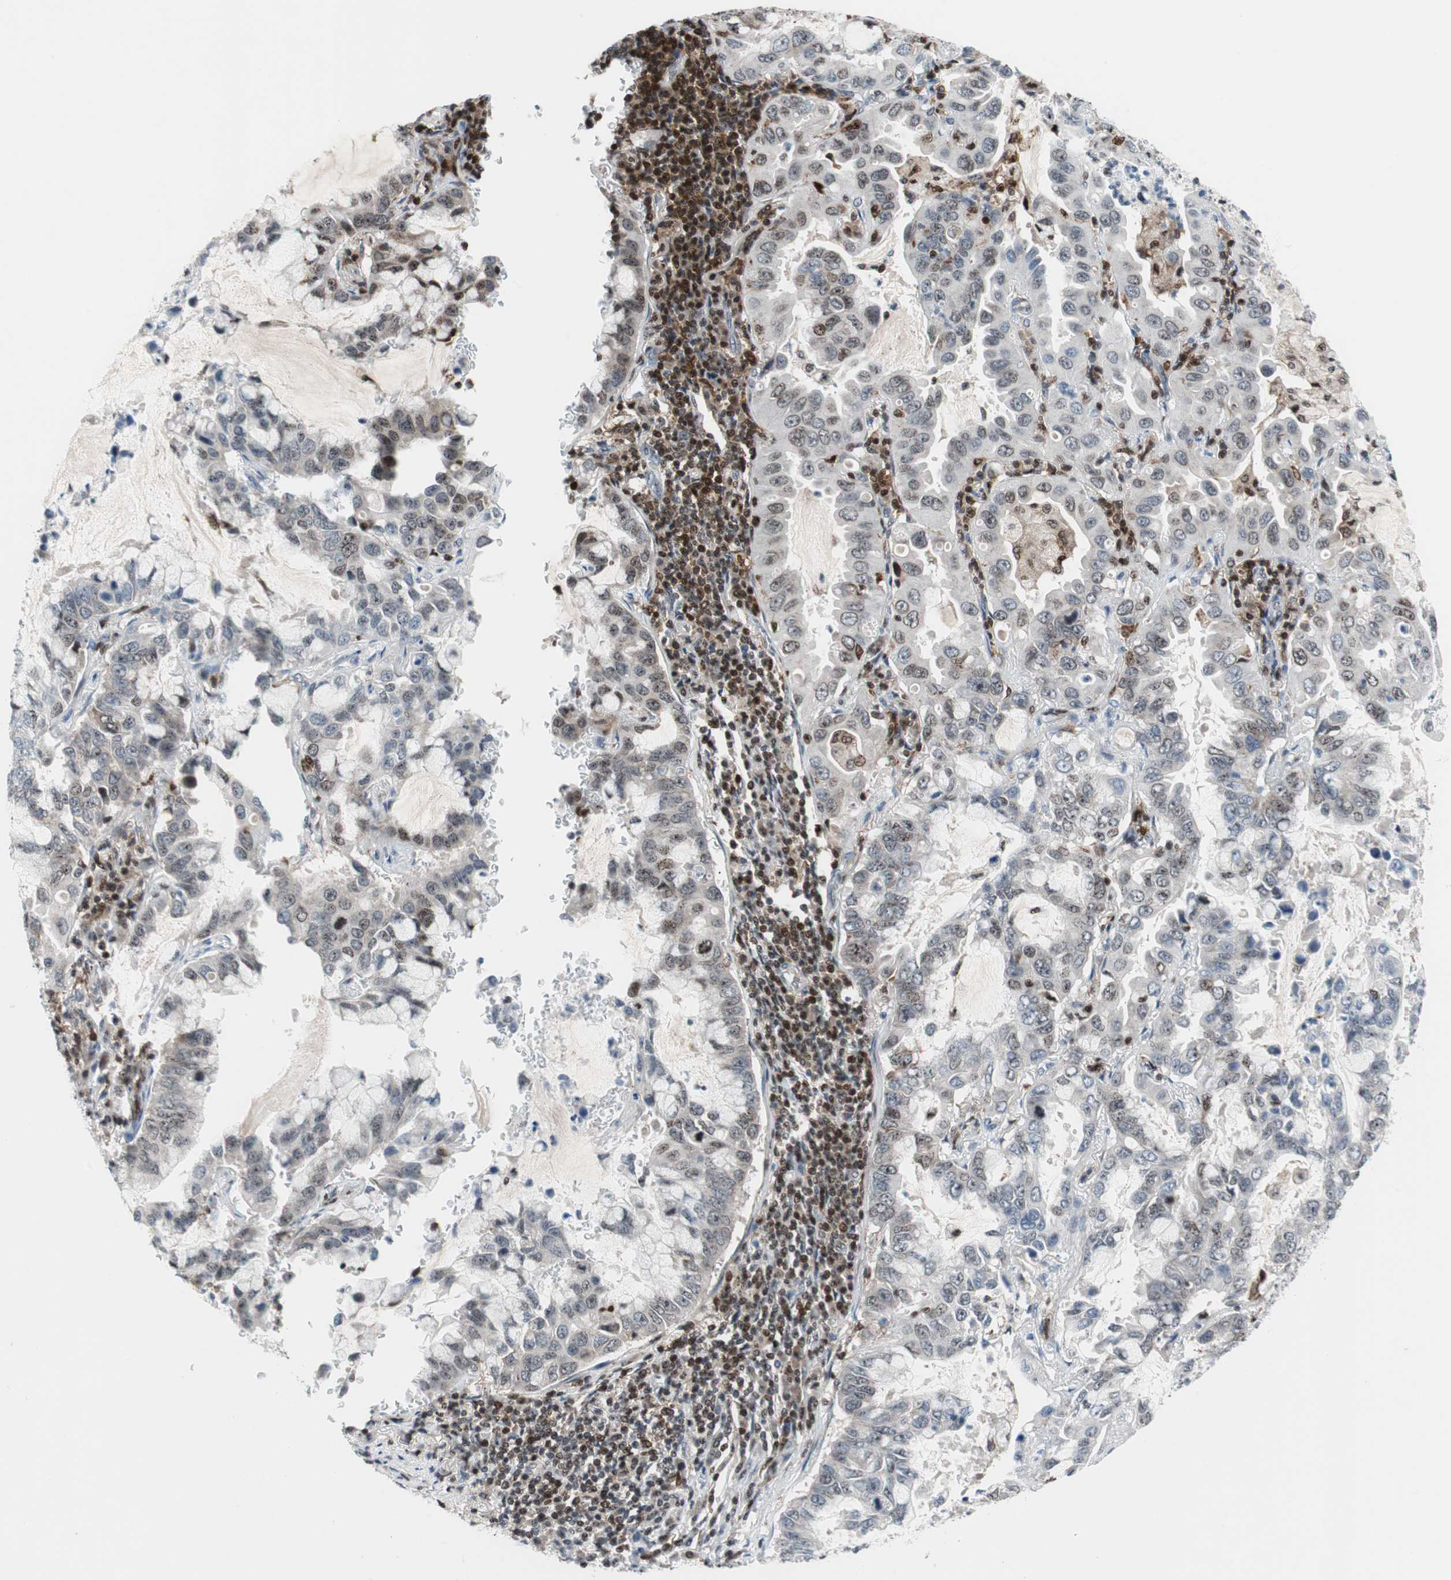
{"staining": {"intensity": "weak", "quantity": "<25%", "location": "cytoplasmic/membranous,nuclear"}, "tissue": "lung cancer", "cell_type": "Tumor cells", "image_type": "cancer", "snomed": [{"axis": "morphology", "description": "Adenocarcinoma, NOS"}, {"axis": "topography", "description": "Lung"}], "caption": "The photomicrograph displays no staining of tumor cells in lung adenocarcinoma. Nuclei are stained in blue.", "gene": "RGS10", "patient": {"sex": "male", "age": 64}}